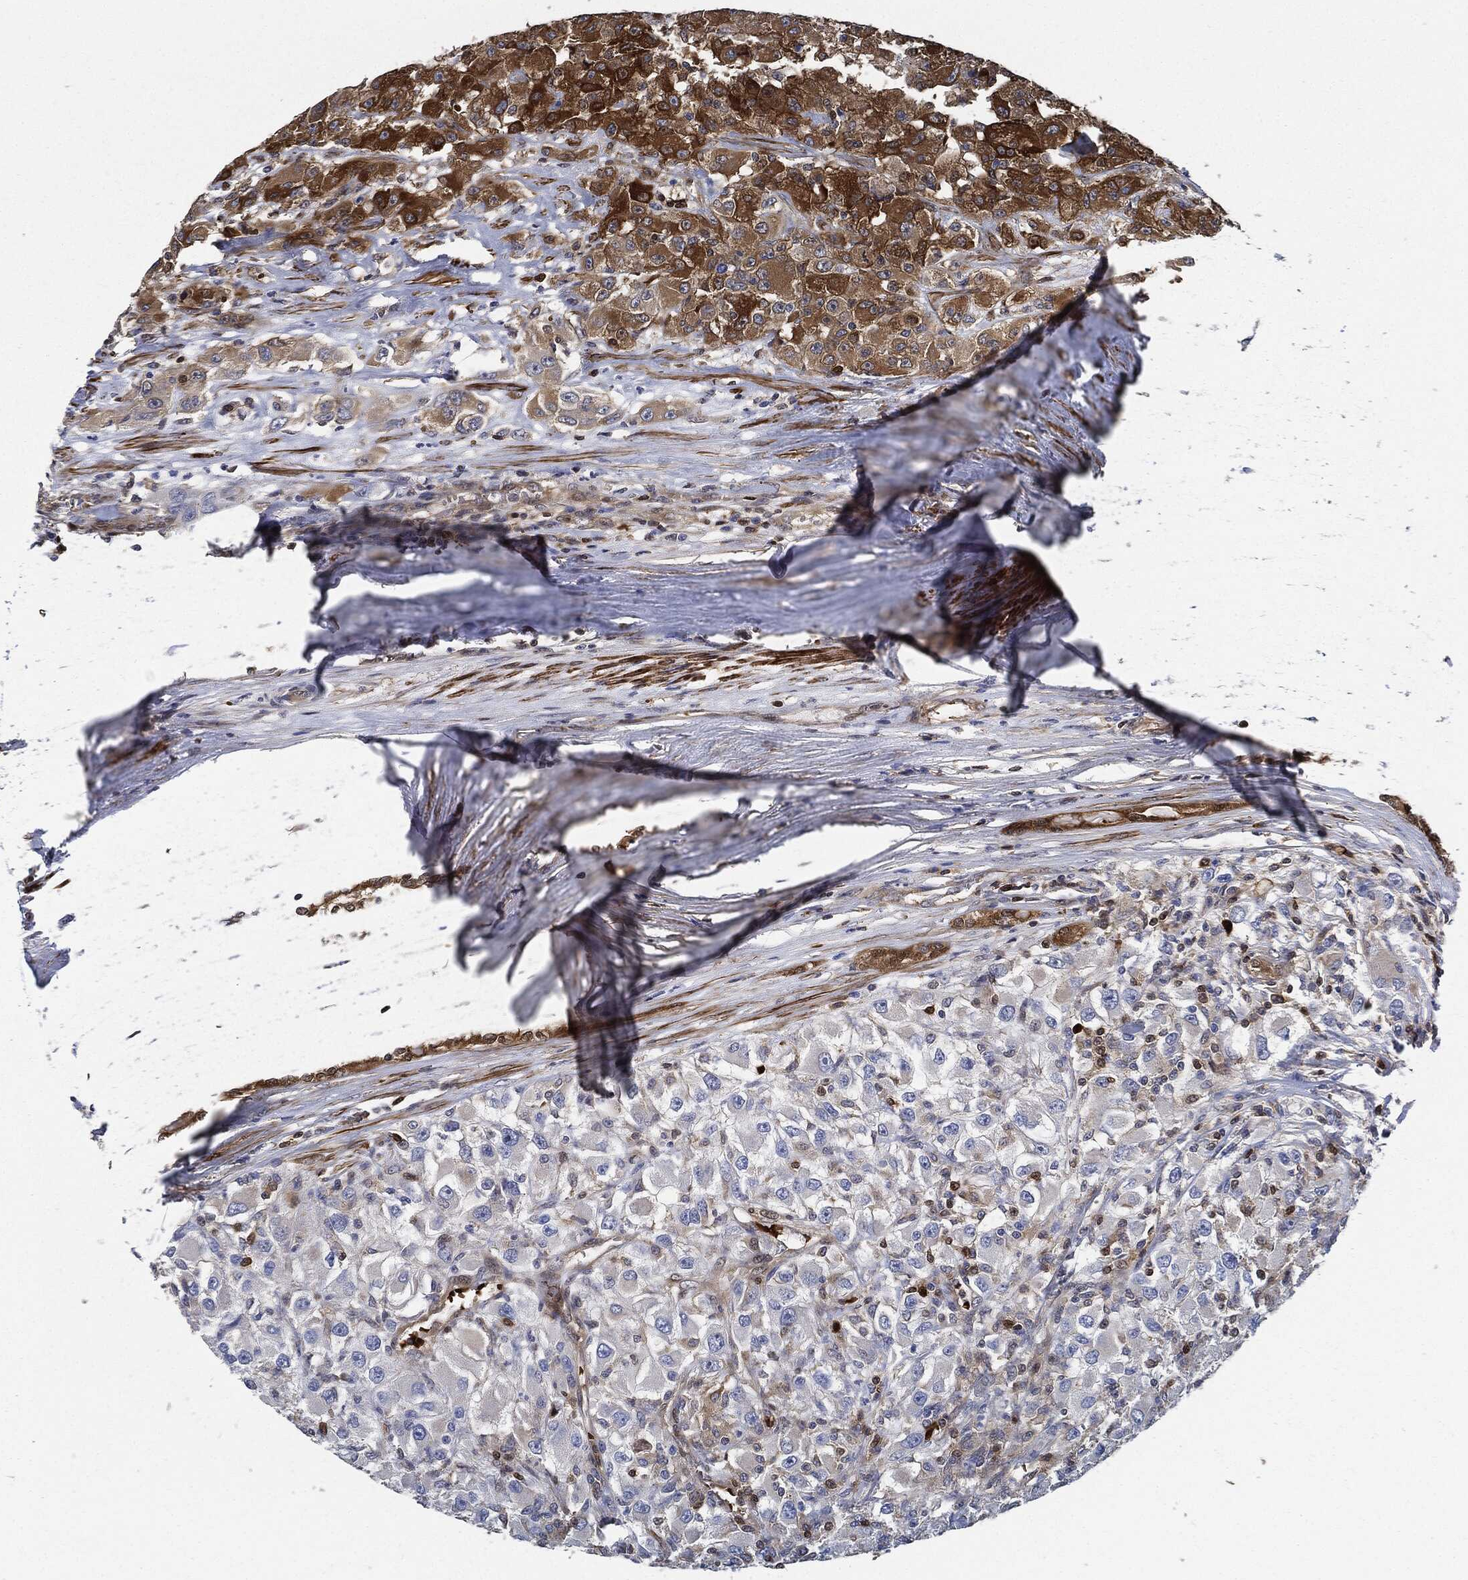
{"staining": {"intensity": "strong", "quantity": "<25%", "location": "cytoplasmic/membranous"}, "tissue": "renal cancer", "cell_type": "Tumor cells", "image_type": "cancer", "snomed": [{"axis": "morphology", "description": "Adenocarcinoma, NOS"}, {"axis": "topography", "description": "Kidney"}], "caption": "Tumor cells exhibit medium levels of strong cytoplasmic/membranous expression in approximately <25% of cells in human renal cancer.", "gene": "PRDX2", "patient": {"sex": "female", "age": 67}}